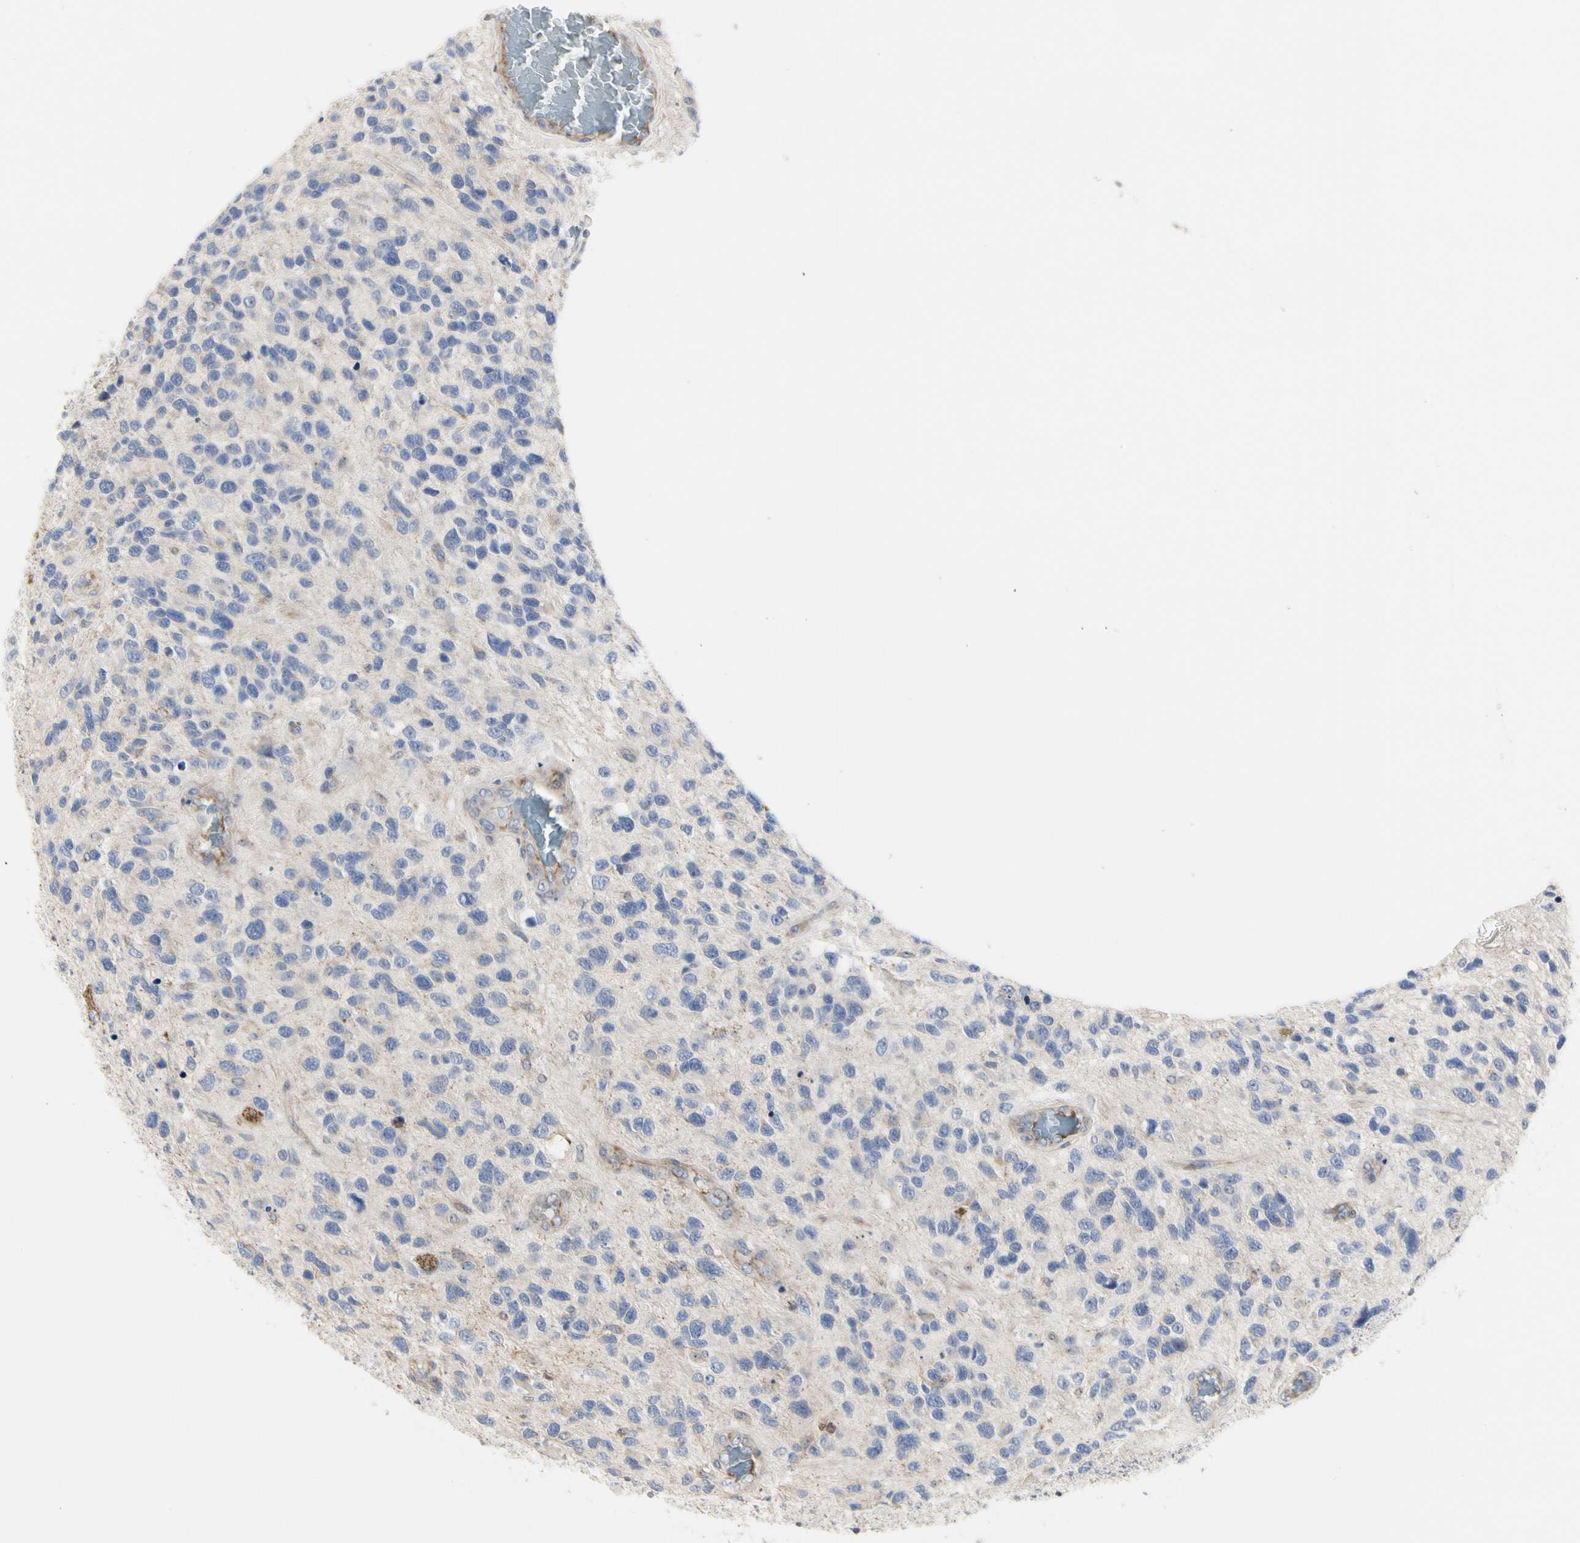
{"staining": {"intensity": "weak", "quantity": "<25%", "location": "cytoplasmic/membranous"}, "tissue": "glioma", "cell_type": "Tumor cells", "image_type": "cancer", "snomed": [{"axis": "morphology", "description": "Glioma, malignant, High grade"}, {"axis": "topography", "description": "Brain"}], "caption": "Human glioma stained for a protein using immunohistochemistry displays no expression in tumor cells.", "gene": "SHANK2", "patient": {"sex": "female", "age": 58}}